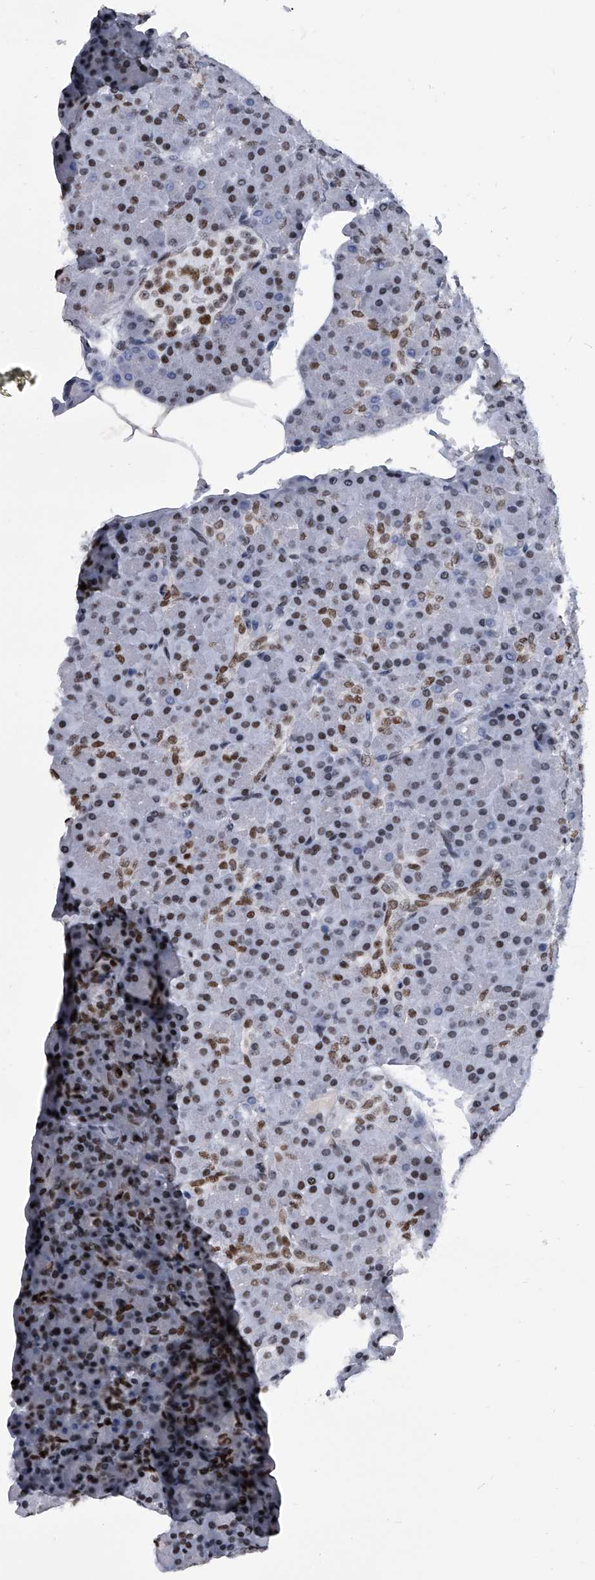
{"staining": {"intensity": "strong", "quantity": "25%-75%", "location": "nuclear"}, "tissue": "pancreas", "cell_type": "Exocrine glandular cells", "image_type": "normal", "snomed": [{"axis": "morphology", "description": "Normal tissue, NOS"}, {"axis": "topography", "description": "Pancreas"}], "caption": "DAB immunohistochemical staining of benign human pancreas shows strong nuclear protein expression in about 25%-75% of exocrine glandular cells.", "gene": "SIM2", "patient": {"sex": "female", "age": 43}}